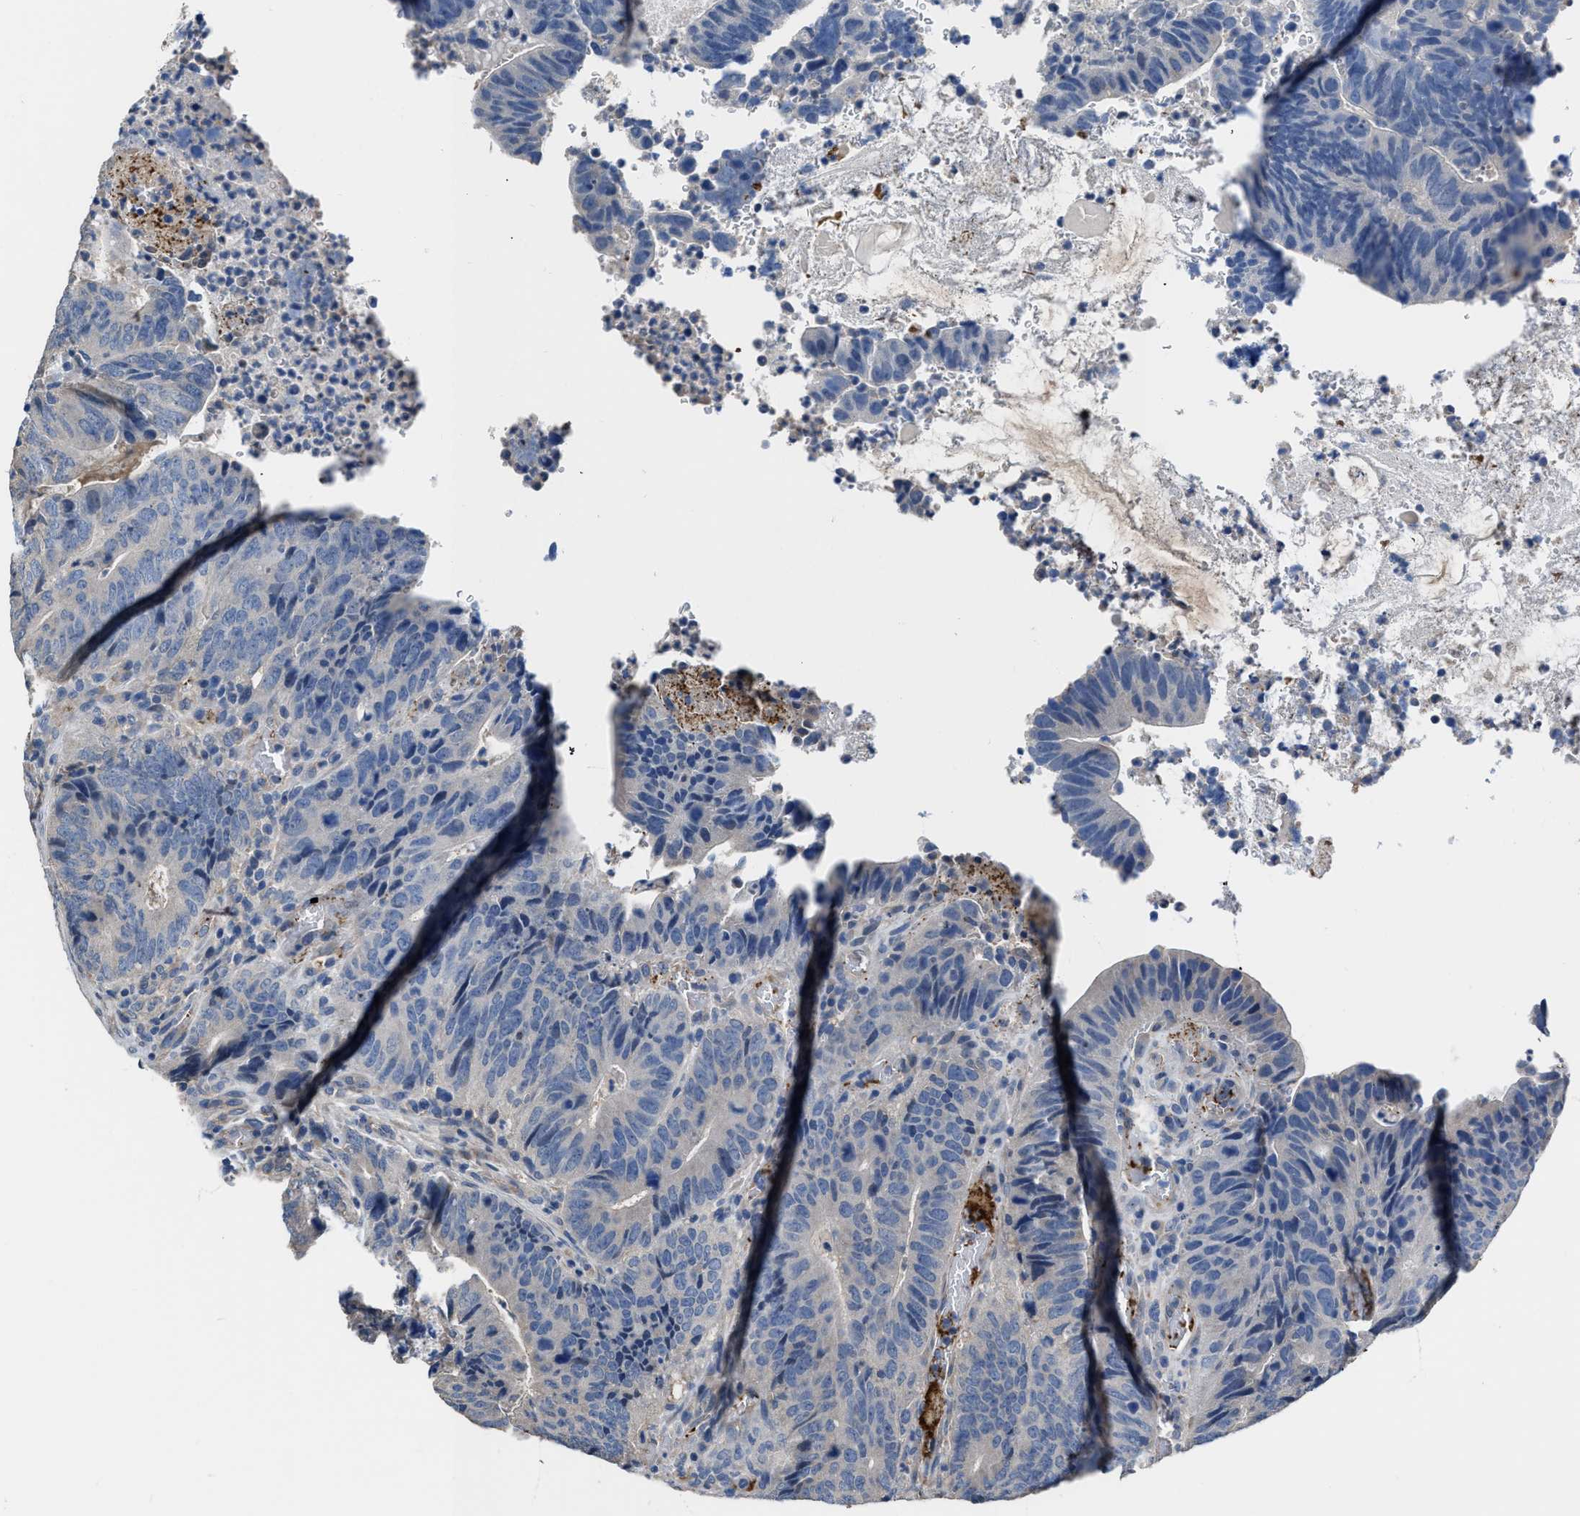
{"staining": {"intensity": "negative", "quantity": "none", "location": "none"}, "tissue": "colorectal cancer", "cell_type": "Tumor cells", "image_type": "cancer", "snomed": [{"axis": "morphology", "description": "Adenocarcinoma, NOS"}, {"axis": "topography", "description": "Colon"}], "caption": "An IHC histopathology image of colorectal adenocarcinoma is shown. There is no staining in tumor cells of colorectal adenocarcinoma.", "gene": "C22orf42", "patient": {"sex": "male", "age": 56}}